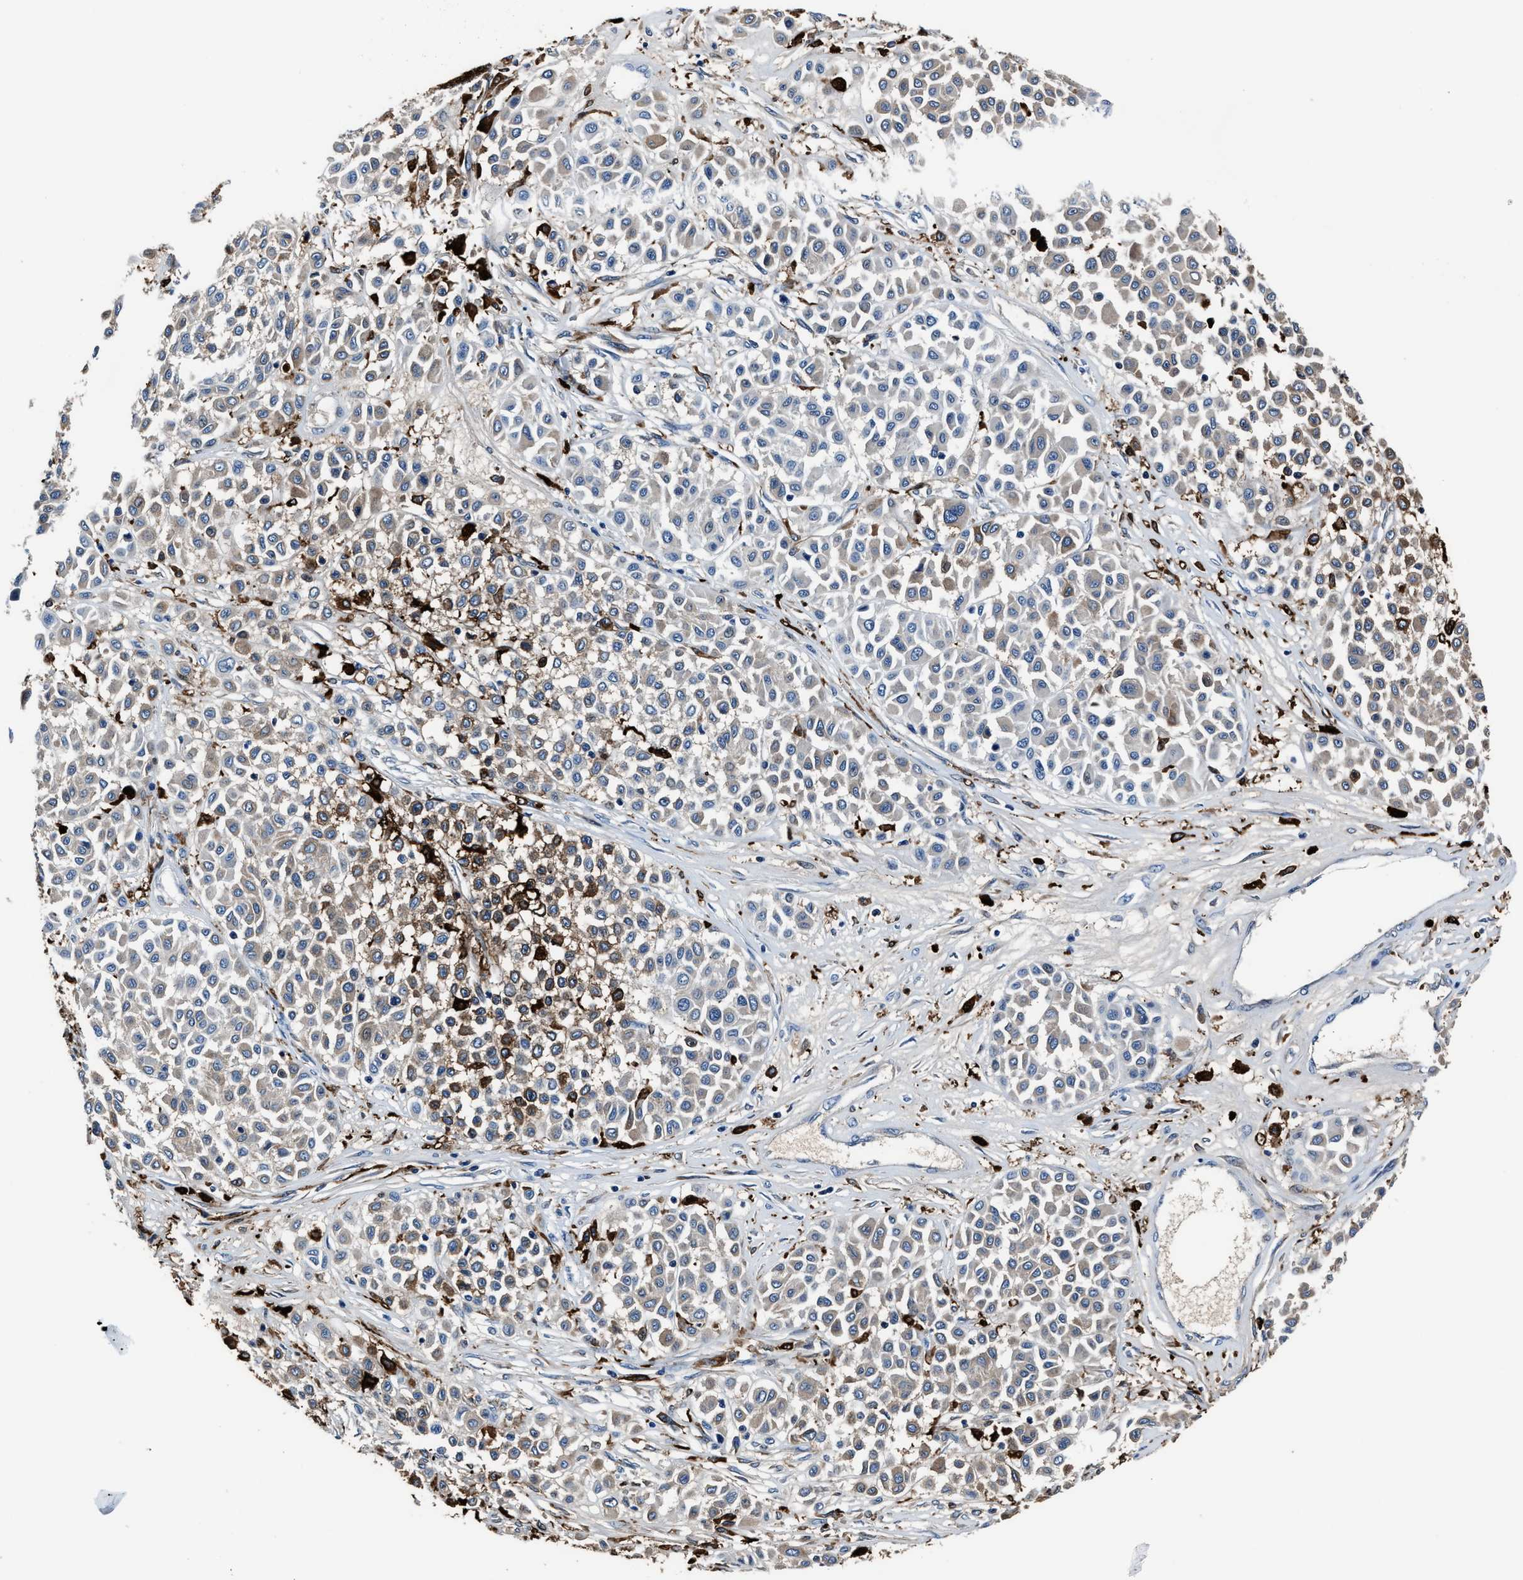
{"staining": {"intensity": "weak", "quantity": "25%-75%", "location": "cytoplasmic/membranous"}, "tissue": "melanoma", "cell_type": "Tumor cells", "image_type": "cancer", "snomed": [{"axis": "morphology", "description": "Malignant melanoma, Metastatic site"}, {"axis": "topography", "description": "Soft tissue"}], "caption": "This is a photomicrograph of immunohistochemistry (IHC) staining of malignant melanoma (metastatic site), which shows weak positivity in the cytoplasmic/membranous of tumor cells.", "gene": "FTL", "patient": {"sex": "male", "age": 41}}